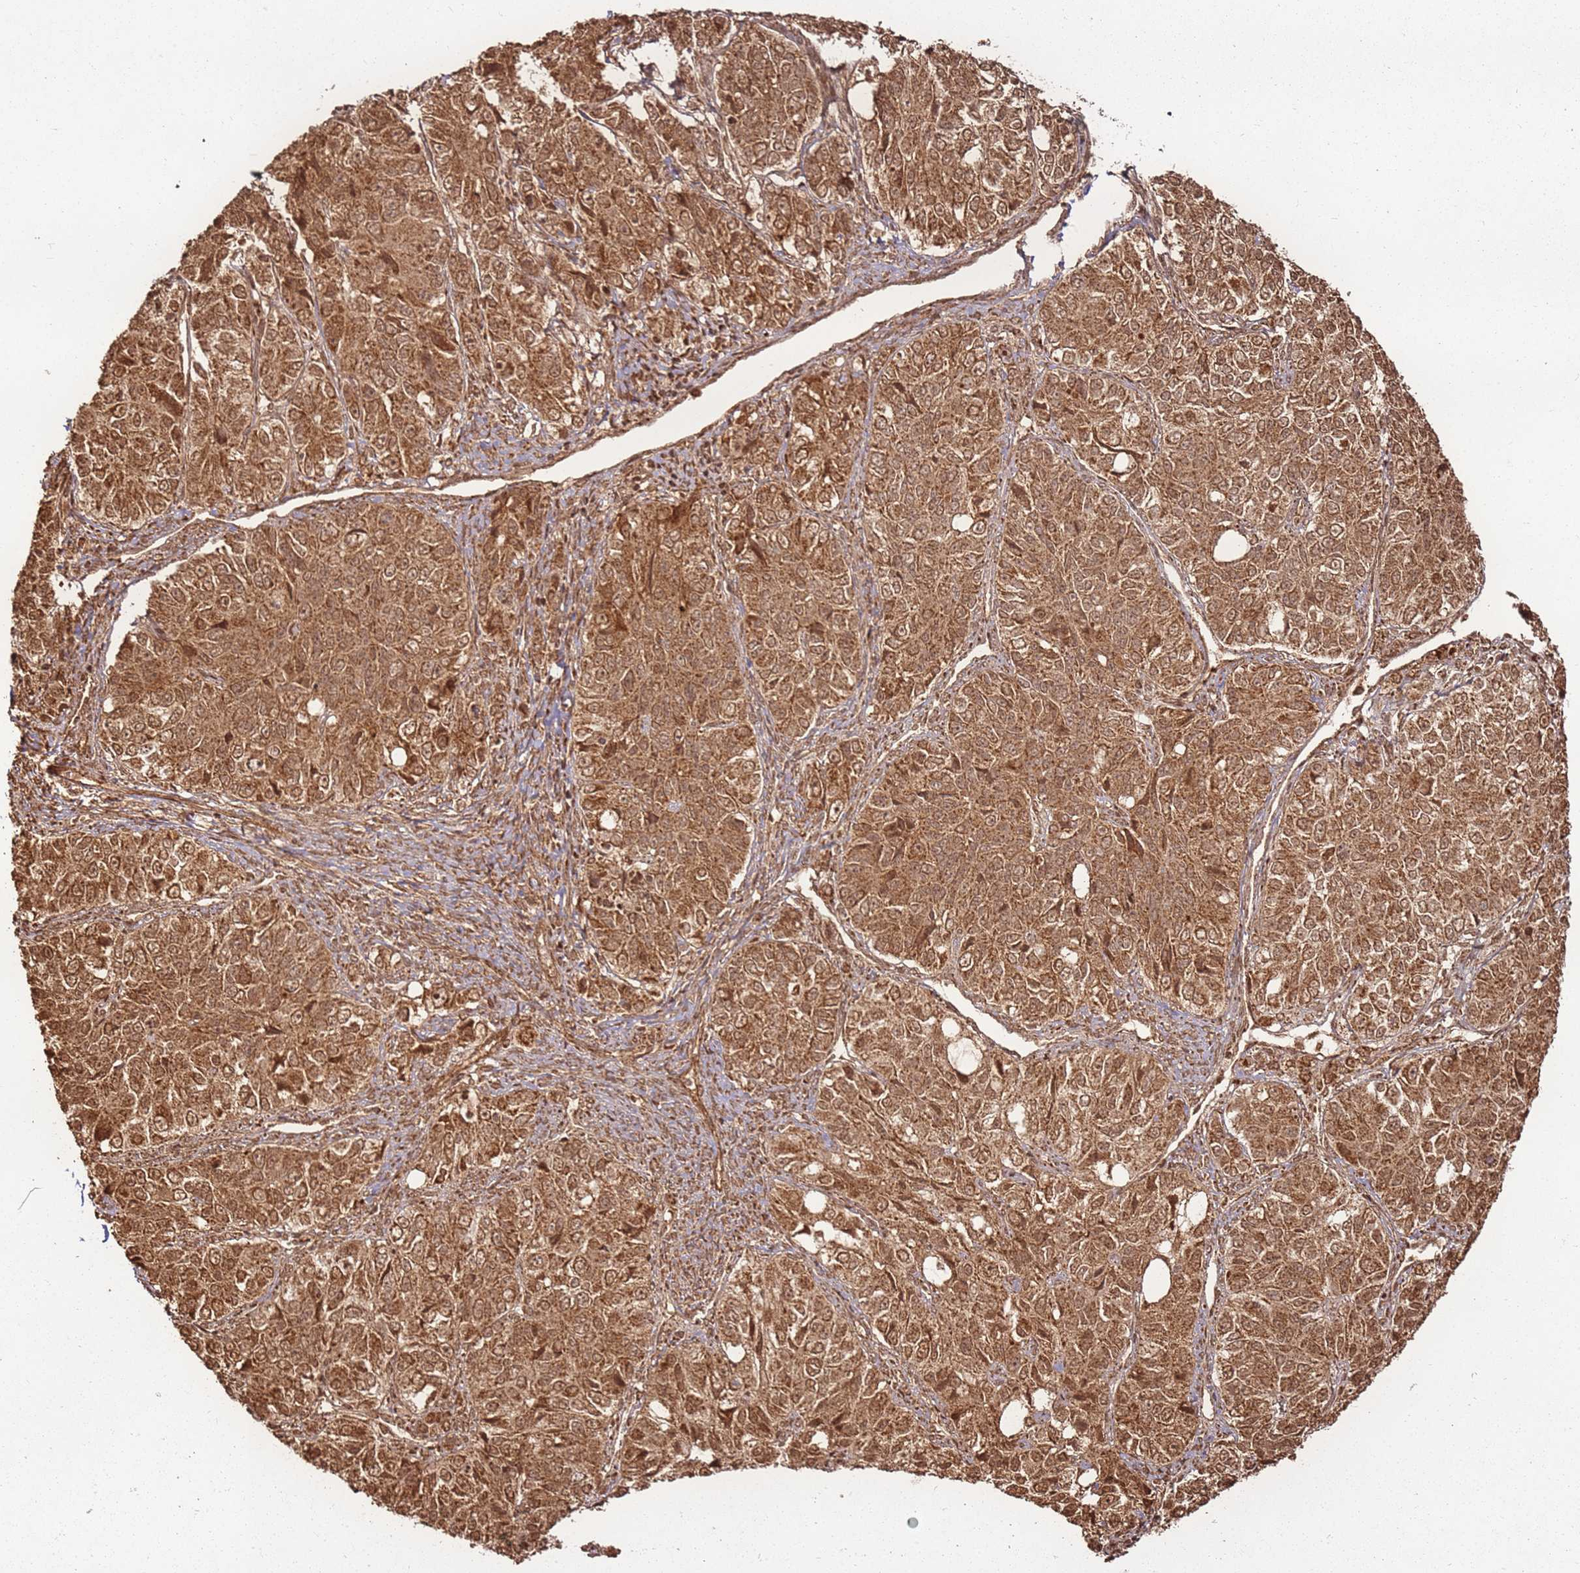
{"staining": {"intensity": "moderate", "quantity": ">75%", "location": "cytoplasmic/membranous"}, "tissue": "ovarian cancer", "cell_type": "Tumor cells", "image_type": "cancer", "snomed": [{"axis": "morphology", "description": "Carcinoma, endometroid"}, {"axis": "topography", "description": "Ovary"}], "caption": "Immunohistochemical staining of human endometroid carcinoma (ovarian) reveals medium levels of moderate cytoplasmic/membranous positivity in about >75% of tumor cells. (DAB IHC with brightfield microscopy, high magnification).", "gene": "MRPS6", "patient": {"sex": "female", "age": 51}}